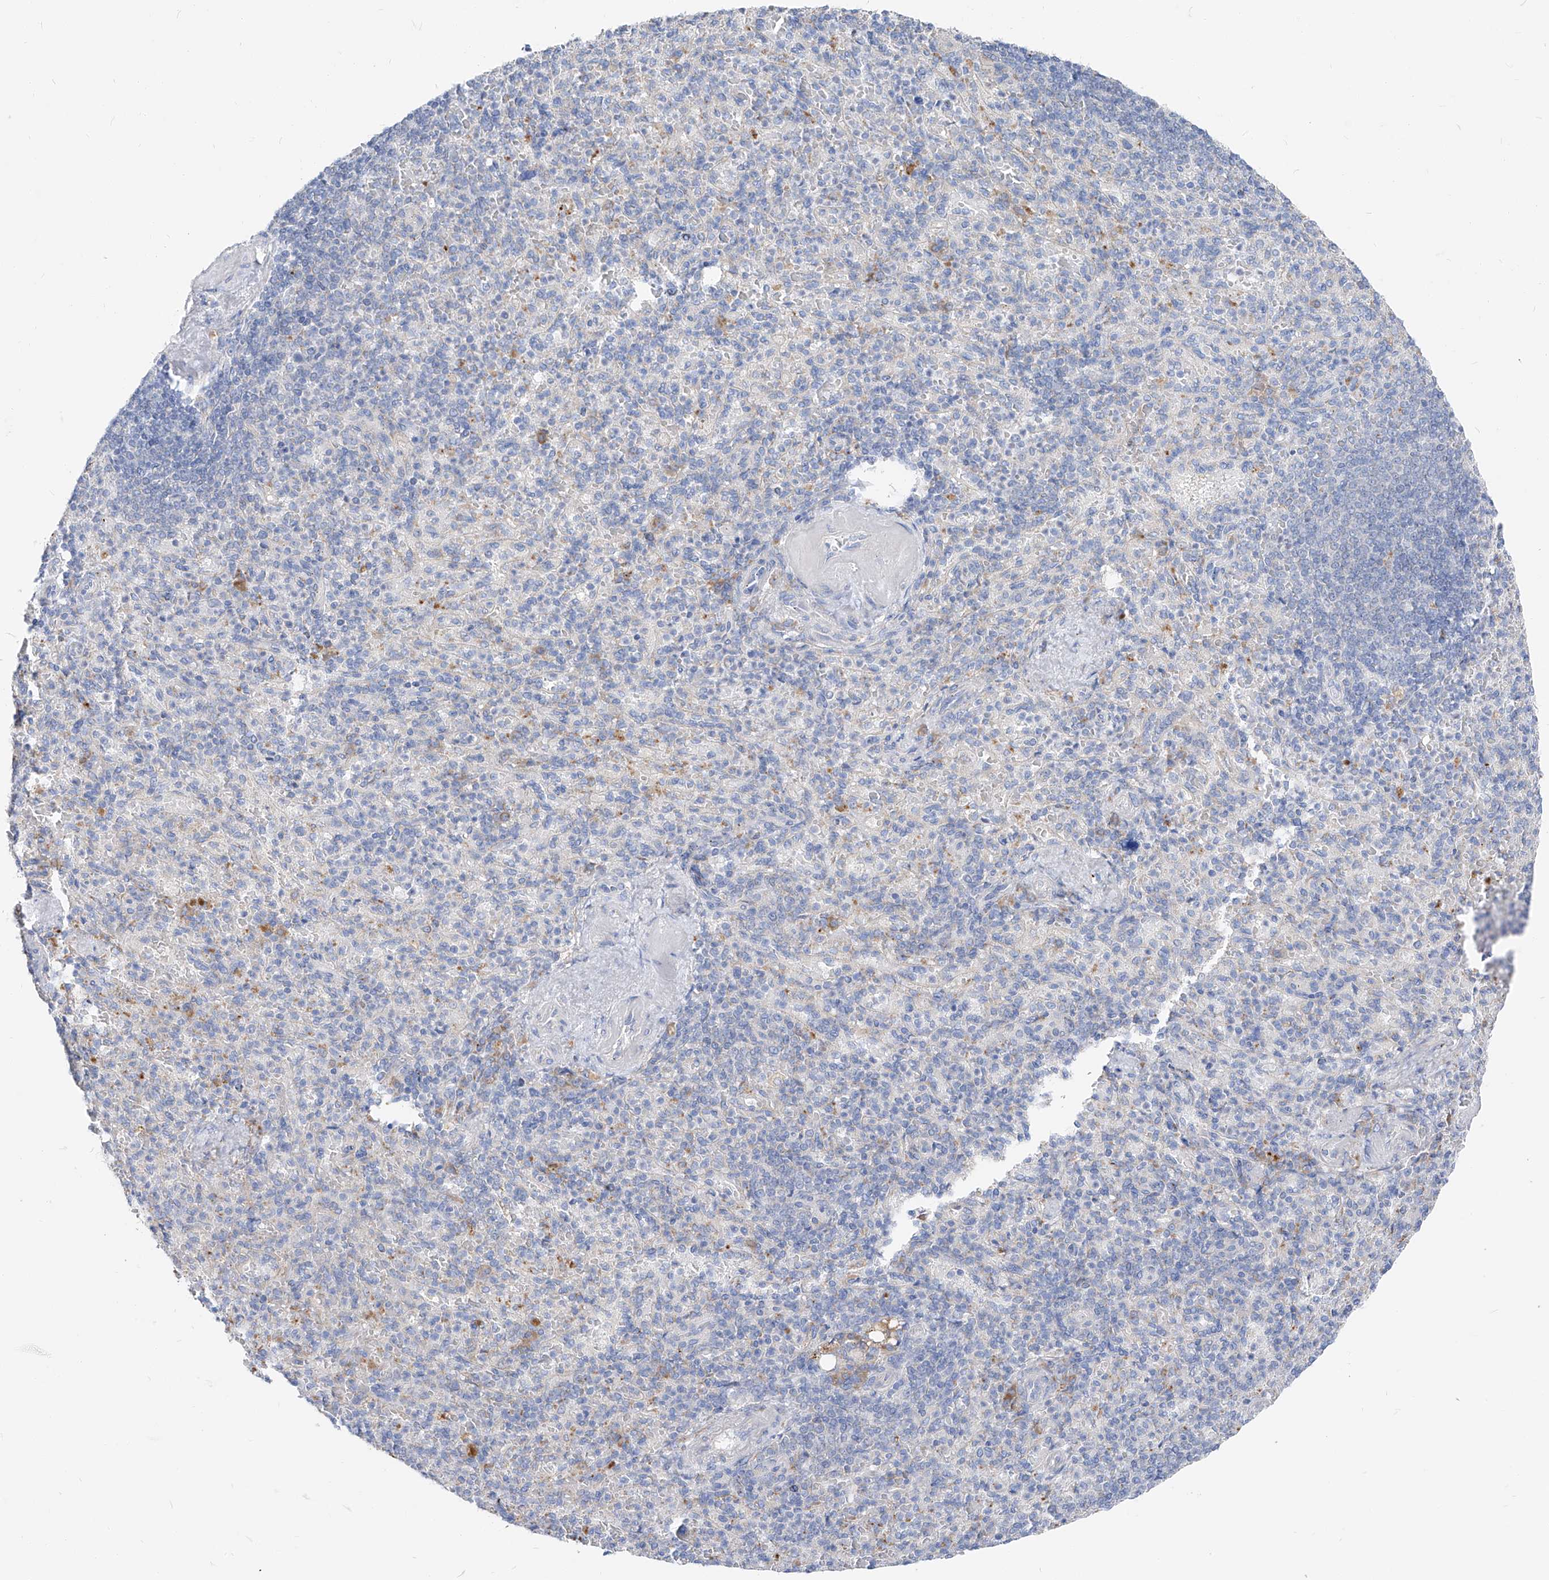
{"staining": {"intensity": "negative", "quantity": "none", "location": "none"}, "tissue": "spleen", "cell_type": "Cells in red pulp", "image_type": "normal", "snomed": [{"axis": "morphology", "description": "Normal tissue, NOS"}, {"axis": "topography", "description": "Spleen"}], "caption": "Cells in red pulp are negative for protein expression in unremarkable human spleen. The staining was performed using DAB (3,3'-diaminobenzidine) to visualize the protein expression in brown, while the nuclei were stained in blue with hematoxylin (Magnification: 20x).", "gene": "UFL1", "patient": {"sex": "female", "age": 74}}